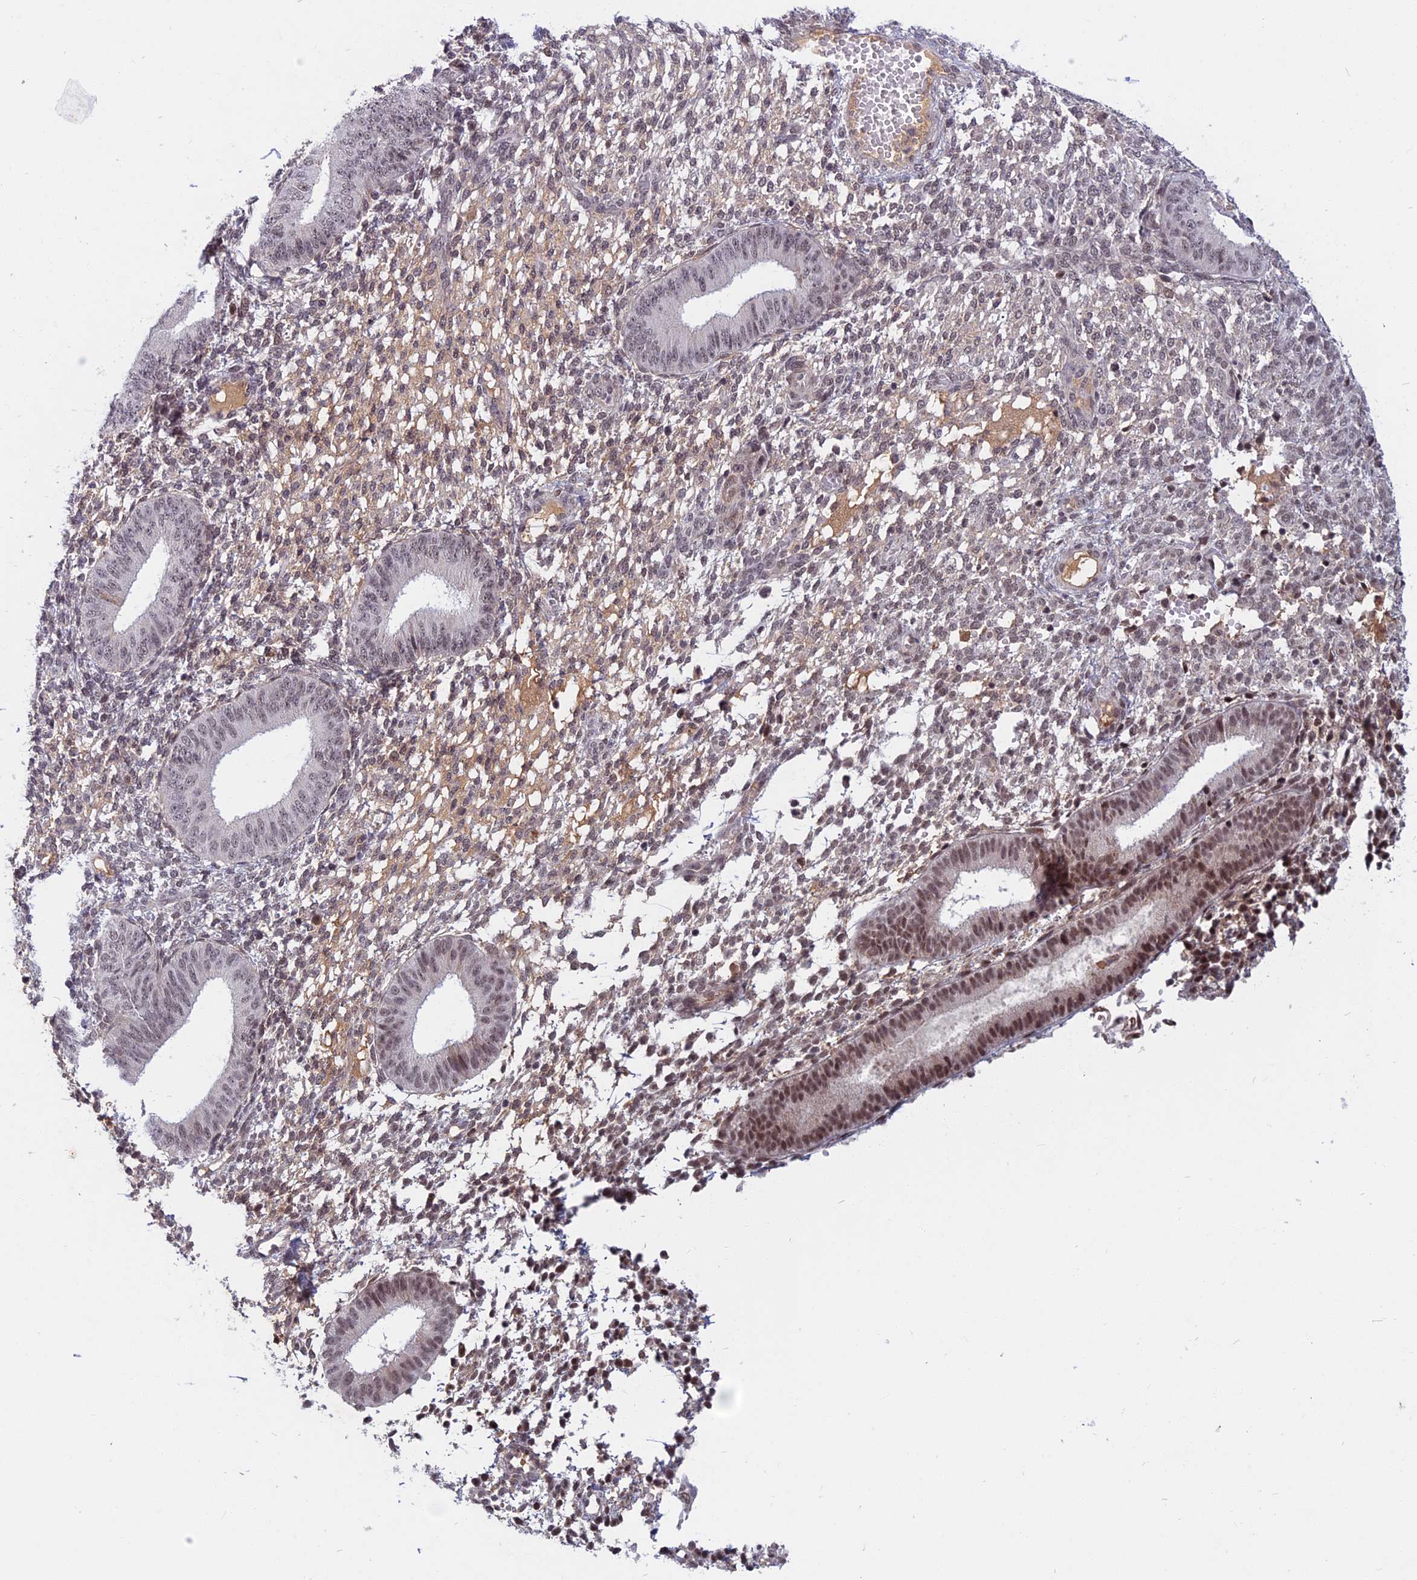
{"staining": {"intensity": "weak", "quantity": "<25%", "location": "nuclear"}, "tissue": "endometrium", "cell_type": "Cells in endometrial stroma", "image_type": "normal", "snomed": [{"axis": "morphology", "description": "Normal tissue, NOS"}, {"axis": "topography", "description": "Endometrium"}], "caption": "The micrograph displays no staining of cells in endometrial stroma in unremarkable endometrium.", "gene": "CDC7", "patient": {"sex": "female", "age": 49}}